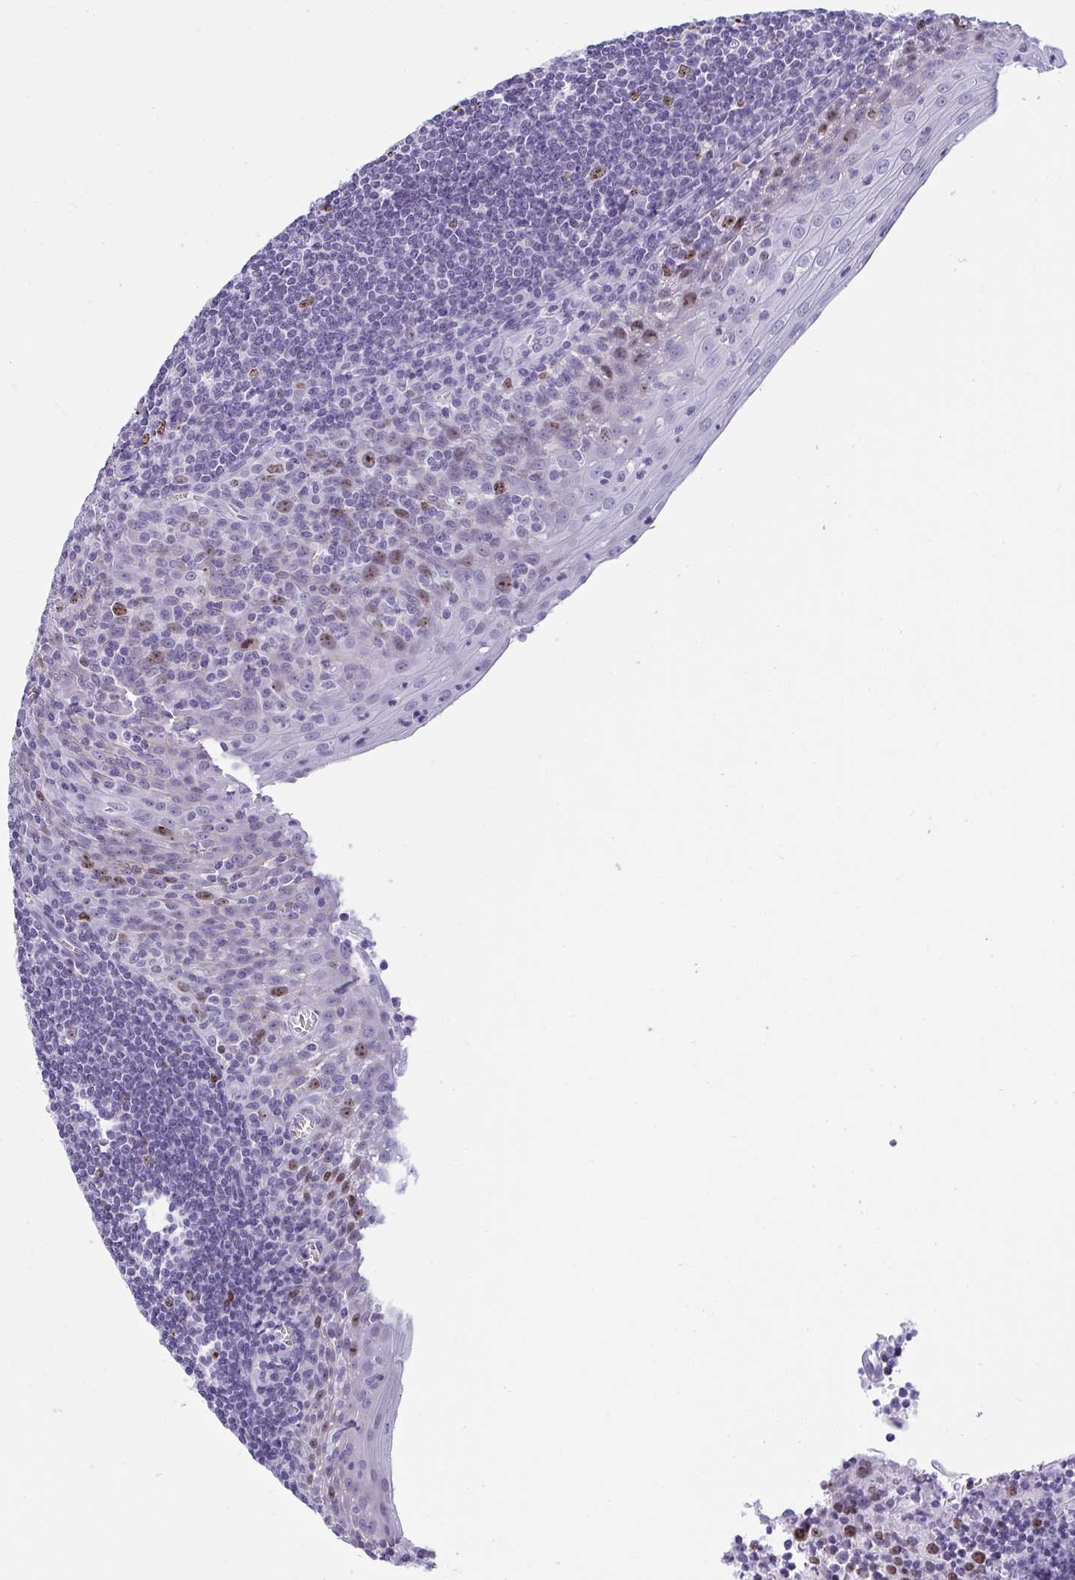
{"staining": {"intensity": "moderate", "quantity": "25%-75%", "location": "nuclear"}, "tissue": "tonsil", "cell_type": "Germinal center cells", "image_type": "normal", "snomed": [{"axis": "morphology", "description": "Normal tissue, NOS"}, {"axis": "topography", "description": "Tonsil"}], "caption": "The micrograph exhibits immunohistochemical staining of unremarkable tonsil. There is moderate nuclear expression is present in about 25%-75% of germinal center cells.", "gene": "SUZ12", "patient": {"sex": "male", "age": 27}}